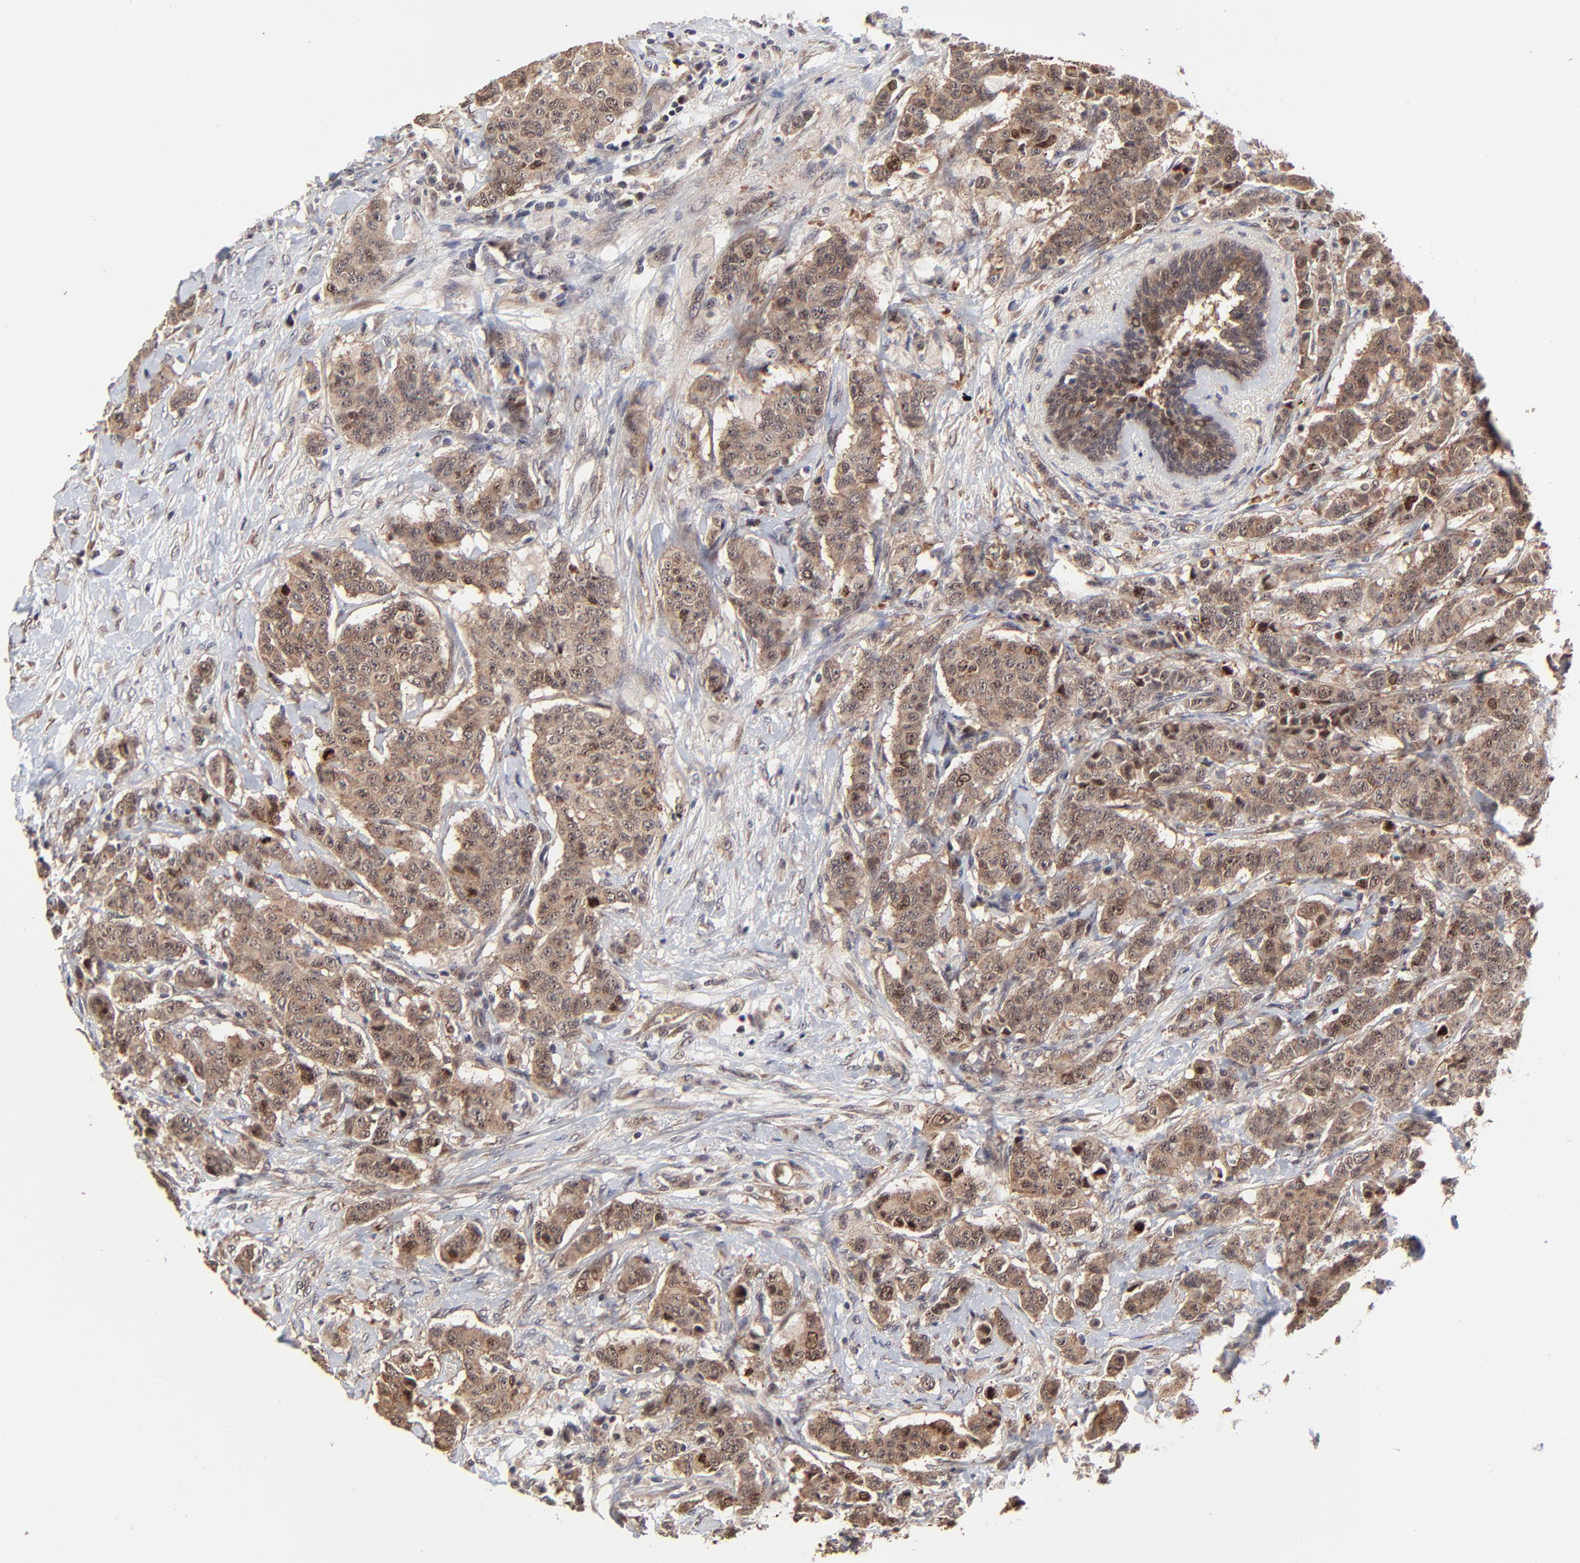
{"staining": {"intensity": "moderate", "quantity": ">75%", "location": "cytoplasmic/membranous,nuclear"}, "tissue": "breast cancer", "cell_type": "Tumor cells", "image_type": "cancer", "snomed": [{"axis": "morphology", "description": "Duct carcinoma"}, {"axis": "topography", "description": "Breast"}], "caption": "Infiltrating ductal carcinoma (breast) stained for a protein (brown) displays moderate cytoplasmic/membranous and nuclear positive positivity in approximately >75% of tumor cells.", "gene": "FRMD8", "patient": {"sex": "female", "age": 40}}